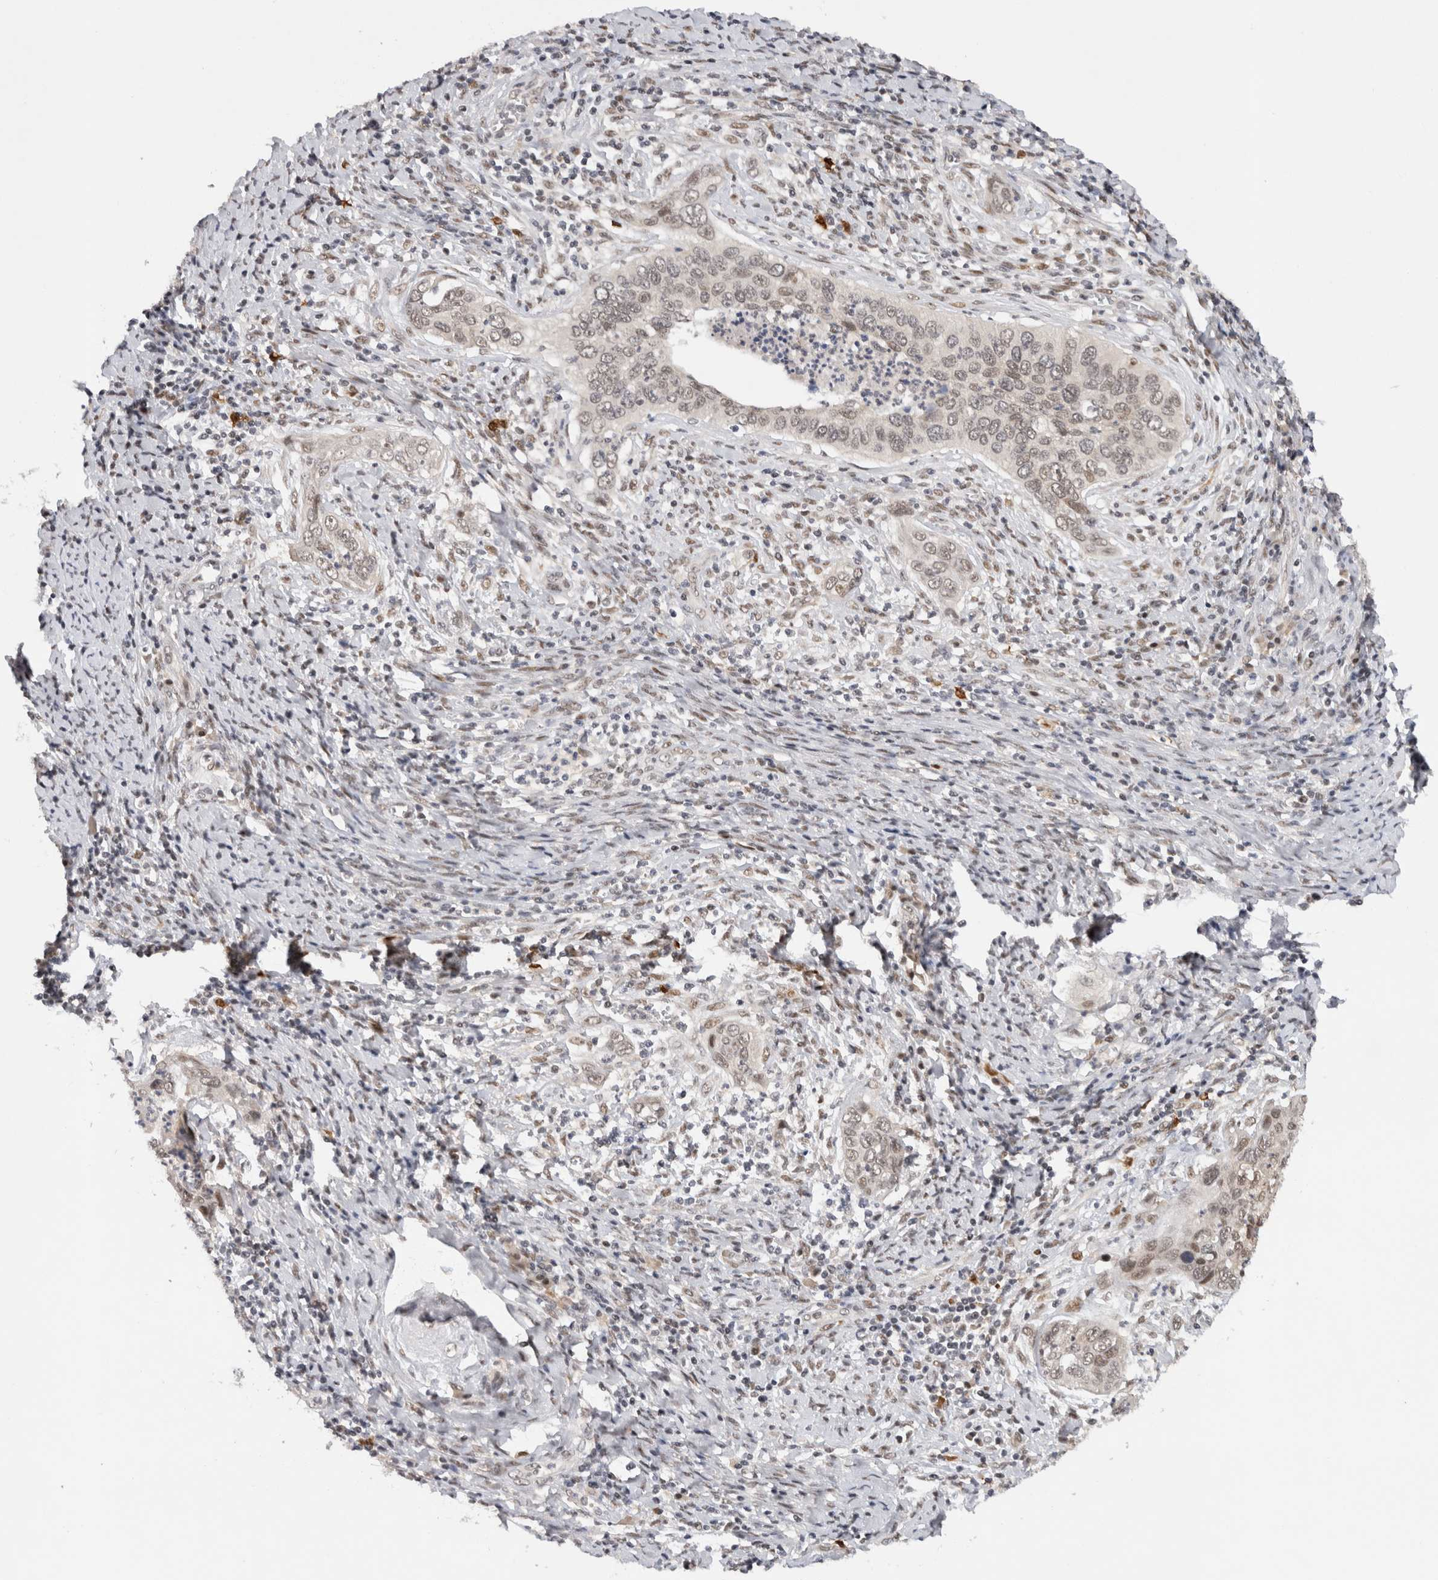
{"staining": {"intensity": "weak", "quantity": ">75%", "location": "nuclear"}, "tissue": "cervical cancer", "cell_type": "Tumor cells", "image_type": "cancer", "snomed": [{"axis": "morphology", "description": "Squamous cell carcinoma, NOS"}, {"axis": "topography", "description": "Cervix"}], "caption": "Immunohistochemistry (DAB) staining of cervical cancer shows weak nuclear protein staining in about >75% of tumor cells.", "gene": "HESX1", "patient": {"sex": "female", "age": 53}}